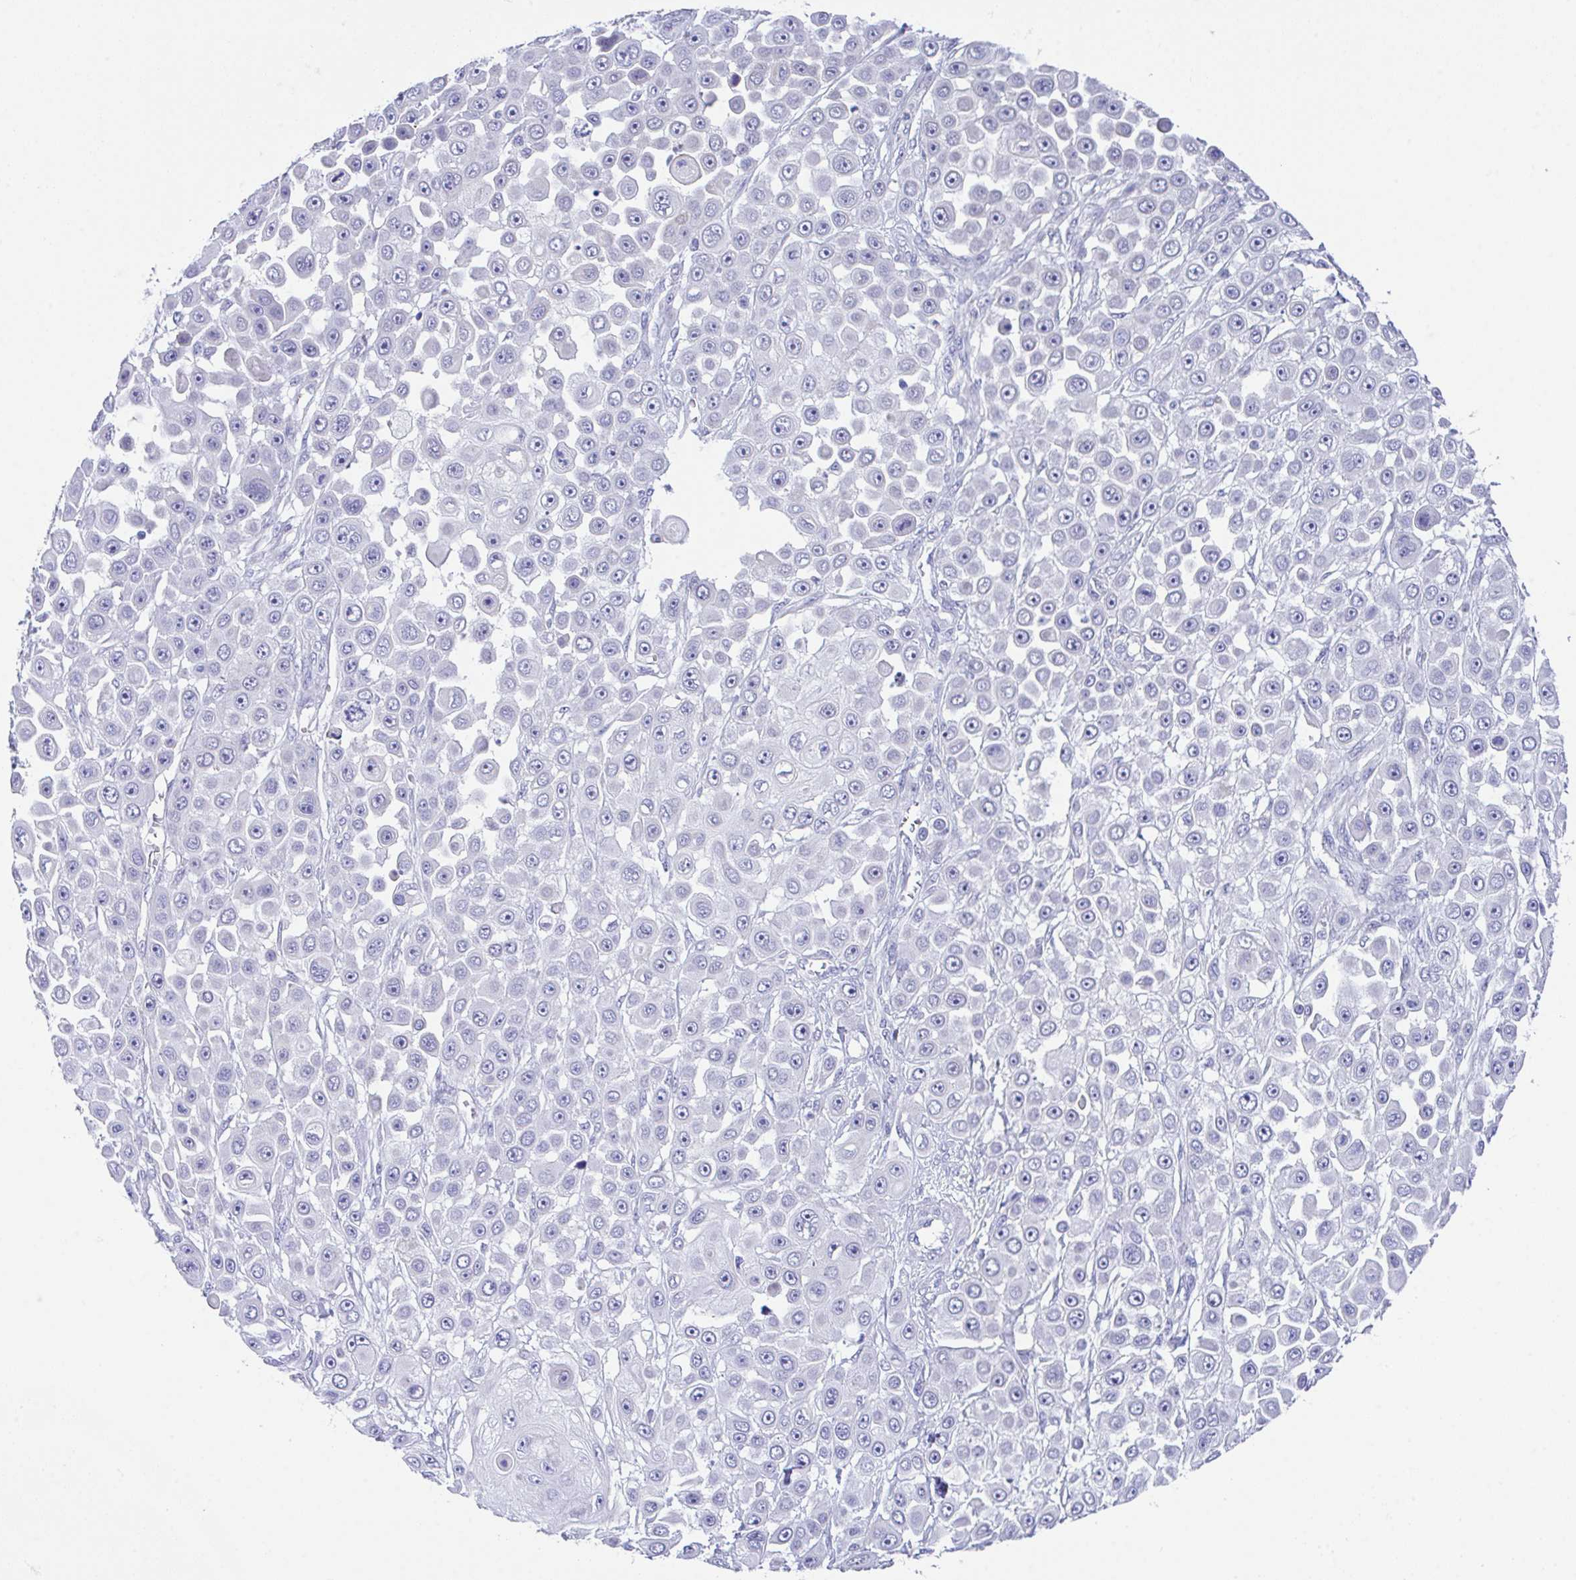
{"staining": {"intensity": "negative", "quantity": "none", "location": "none"}, "tissue": "skin cancer", "cell_type": "Tumor cells", "image_type": "cancer", "snomed": [{"axis": "morphology", "description": "Squamous cell carcinoma, NOS"}, {"axis": "topography", "description": "Skin"}], "caption": "Squamous cell carcinoma (skin) was stained to show a protein in brown. There is no significant staining in tumor cells. (DAB (3,3'-diaminobenzidine) IHC visualized using brightfield microscopy, high magnification).", "gene": "HOXB4", "patient": {"sex": "male", "age": 67}}